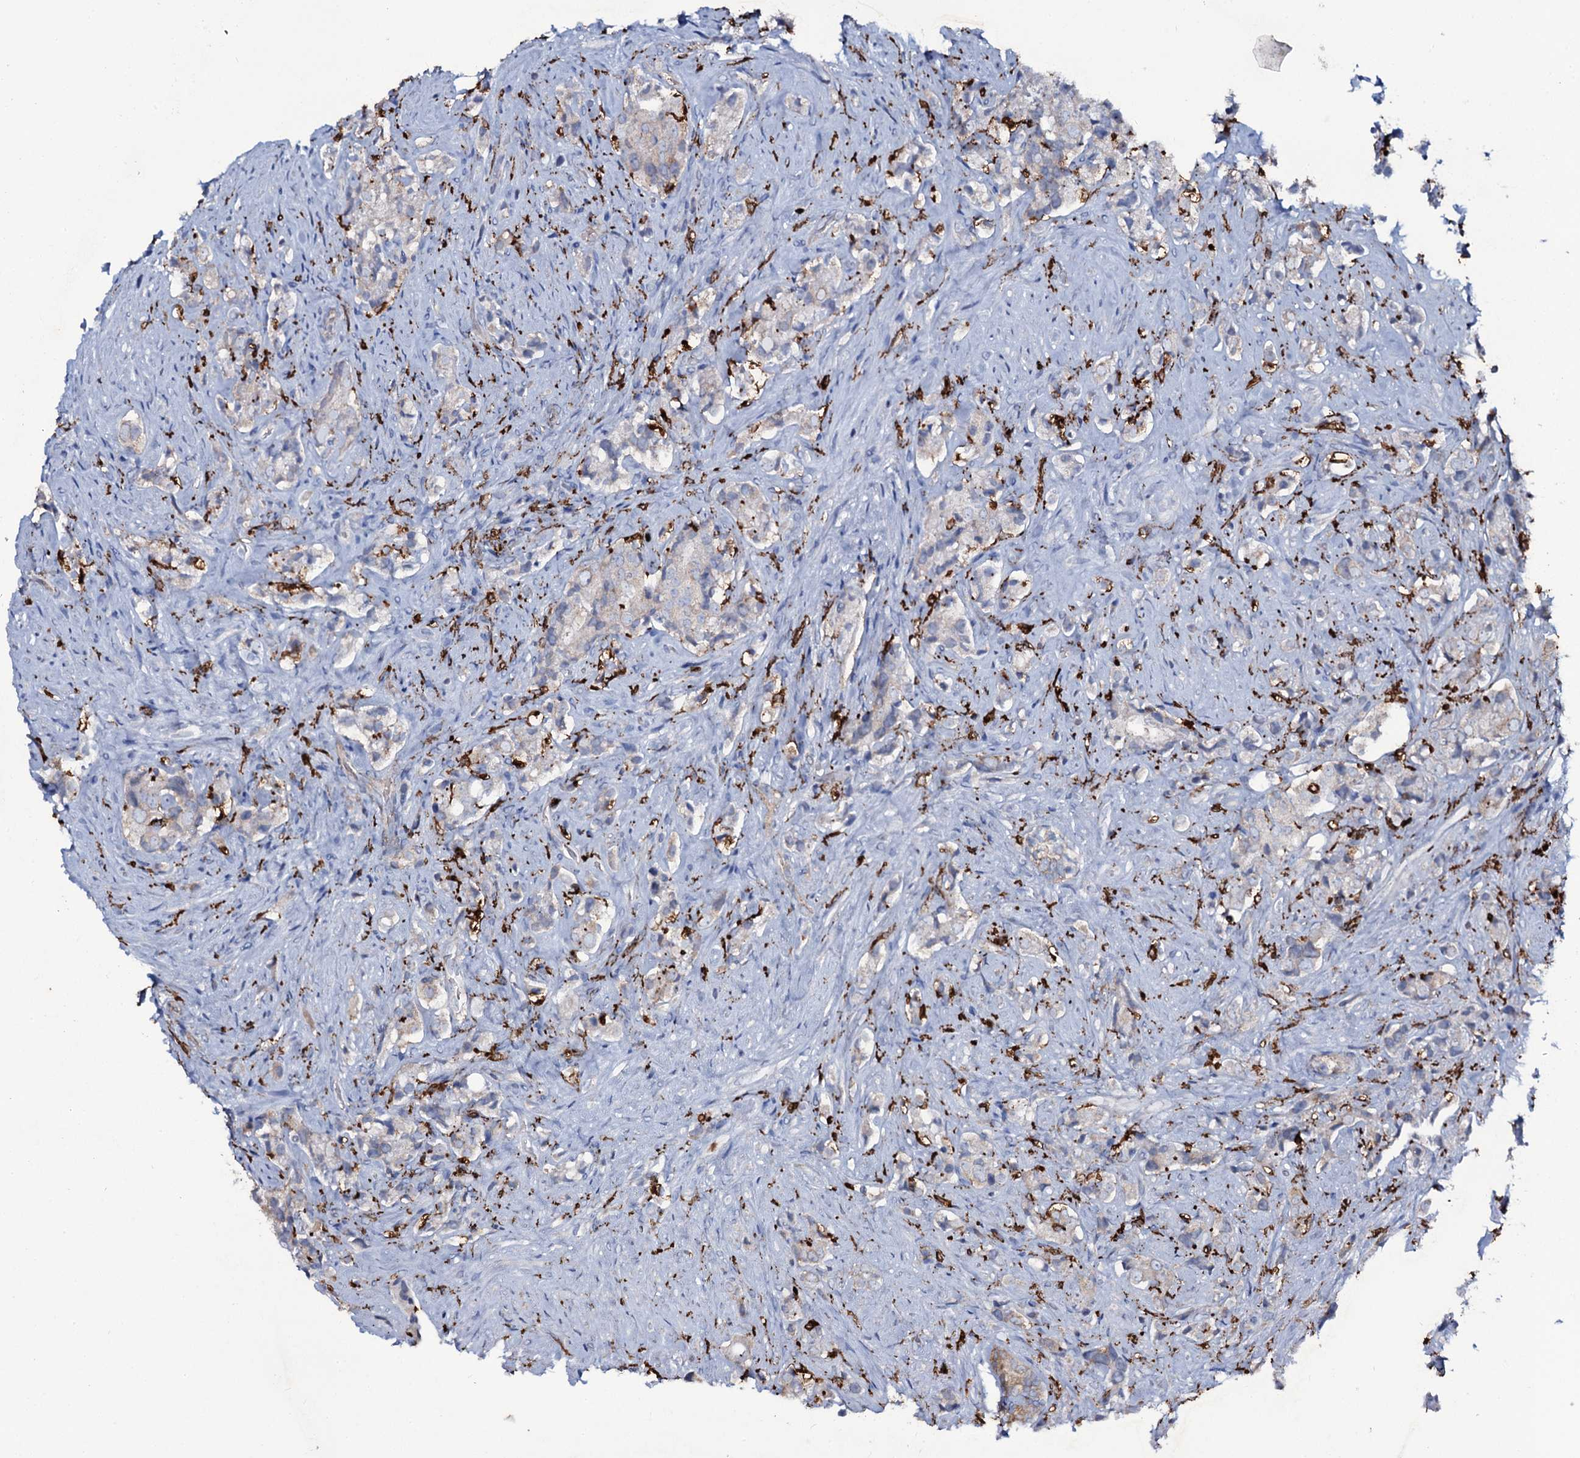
{"staining": {"intensity": "weak", "quantity": "<25%", "location": "cytoplasmic/membranous"}, "tissue": "prostate cancer", "cell_type": "Tumor cells", "image_type": "cancer", "snomed": [{"axis": "morphology", "description": "Adenocarcinoma, High grade"}, {"axis": "topography", "description": "Prostate"}], "caption": "Prostate cancer (adenocarcinoma (high-grade)) stained for a protein using IHC displays no expression tumor cells.", "gene": "OSBPL2", "patient": {"sex": "male", "age": 65}}